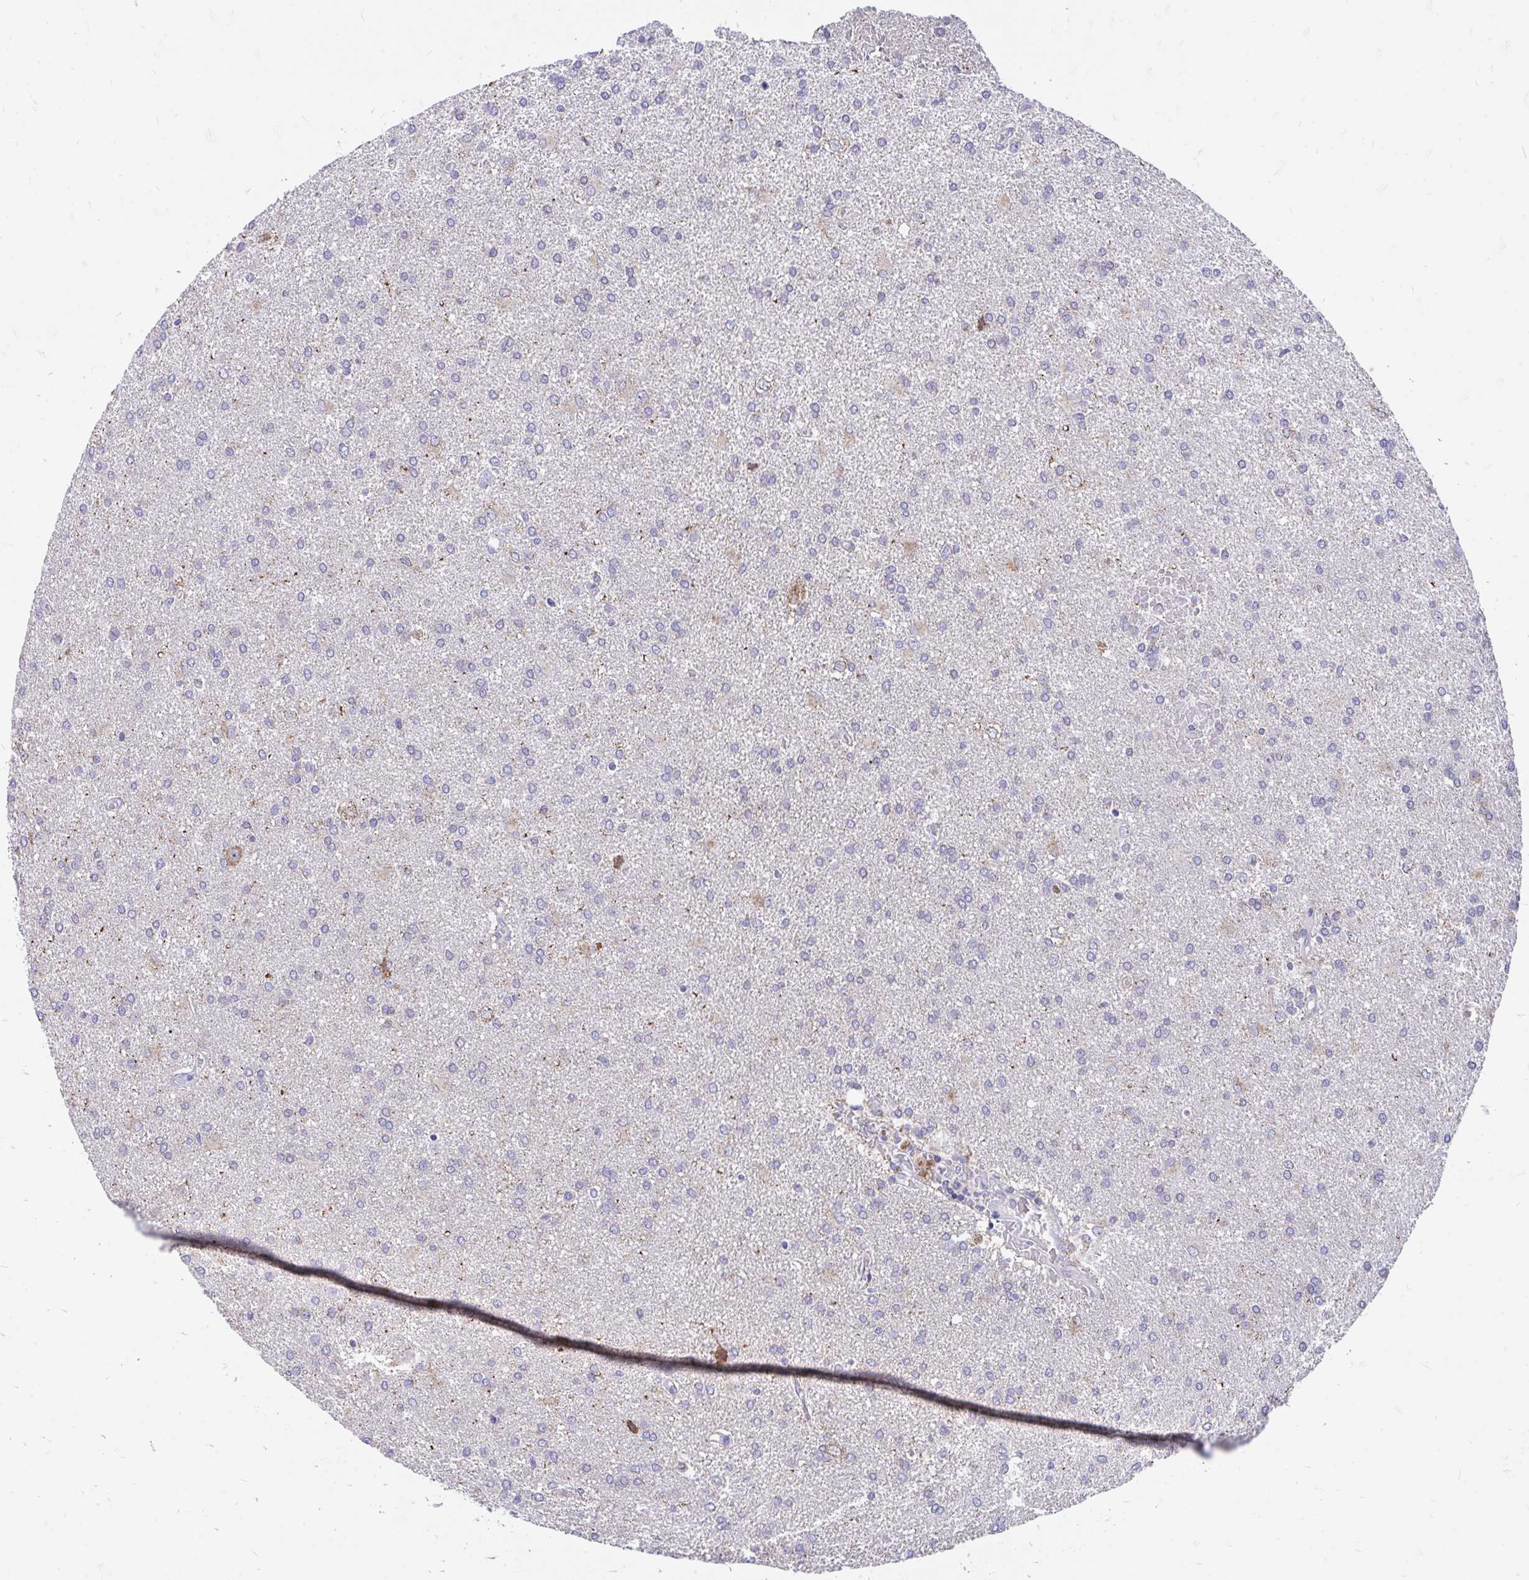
{"staining": {"intensity": "negative", "quantity": "none", "location": "none"}, "tissue": "glioma", "cell_type": "Tumor cells", "image_type": "cancer", "snomed": [{"axis": "morphology", "description": "Glioma, malignant, High grade"}, {"axis": "topography", "description": "Brain"}], "caption": "High-grade glioma (malignant) was stained to show a protein in brown. There is no significant staining in tumor cells.", "gene": "FHIP1B", "patient": {"sex": "male", "age": 68}}